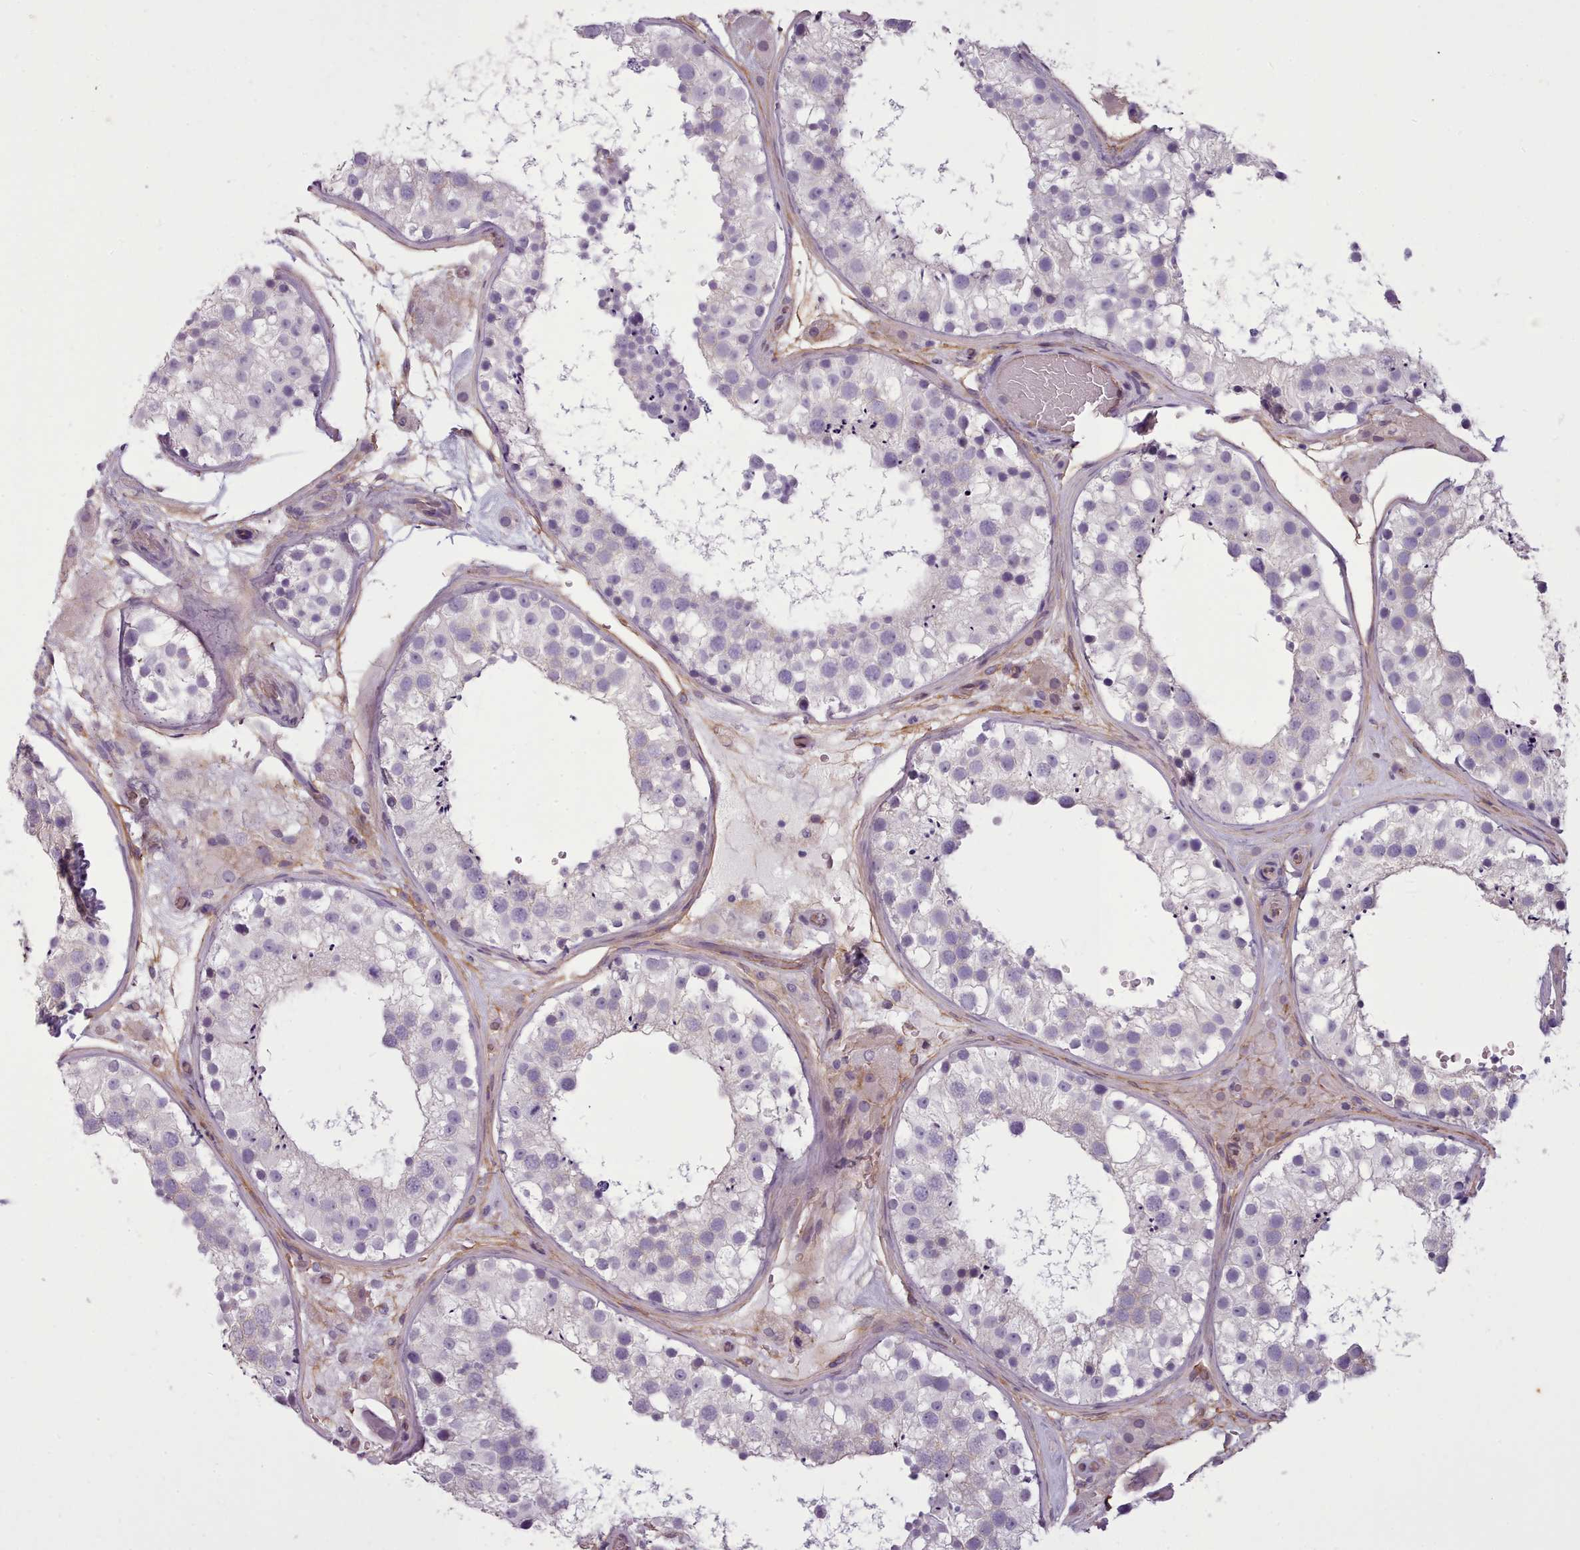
{"staining": {"intensity": "negative", "quantity": "none", "location": "none"}, "tissue": "testis", "cell_type": "Cells in seminiferous ducts", "image_type": "normal", "snomed": [{"axis": "morphology", "description": "Normal tissue, NOS"}, {"axis": "topography", "description": "Testis"}], "caption": "Immunohistochemistry (IHC) micrograph of normal human testis stained for a protein (brown), which demonstrates no staining in cells in seminiferous ducts.", "gene": "PLD4", "patient": {"sex": "male", "age": 26}}